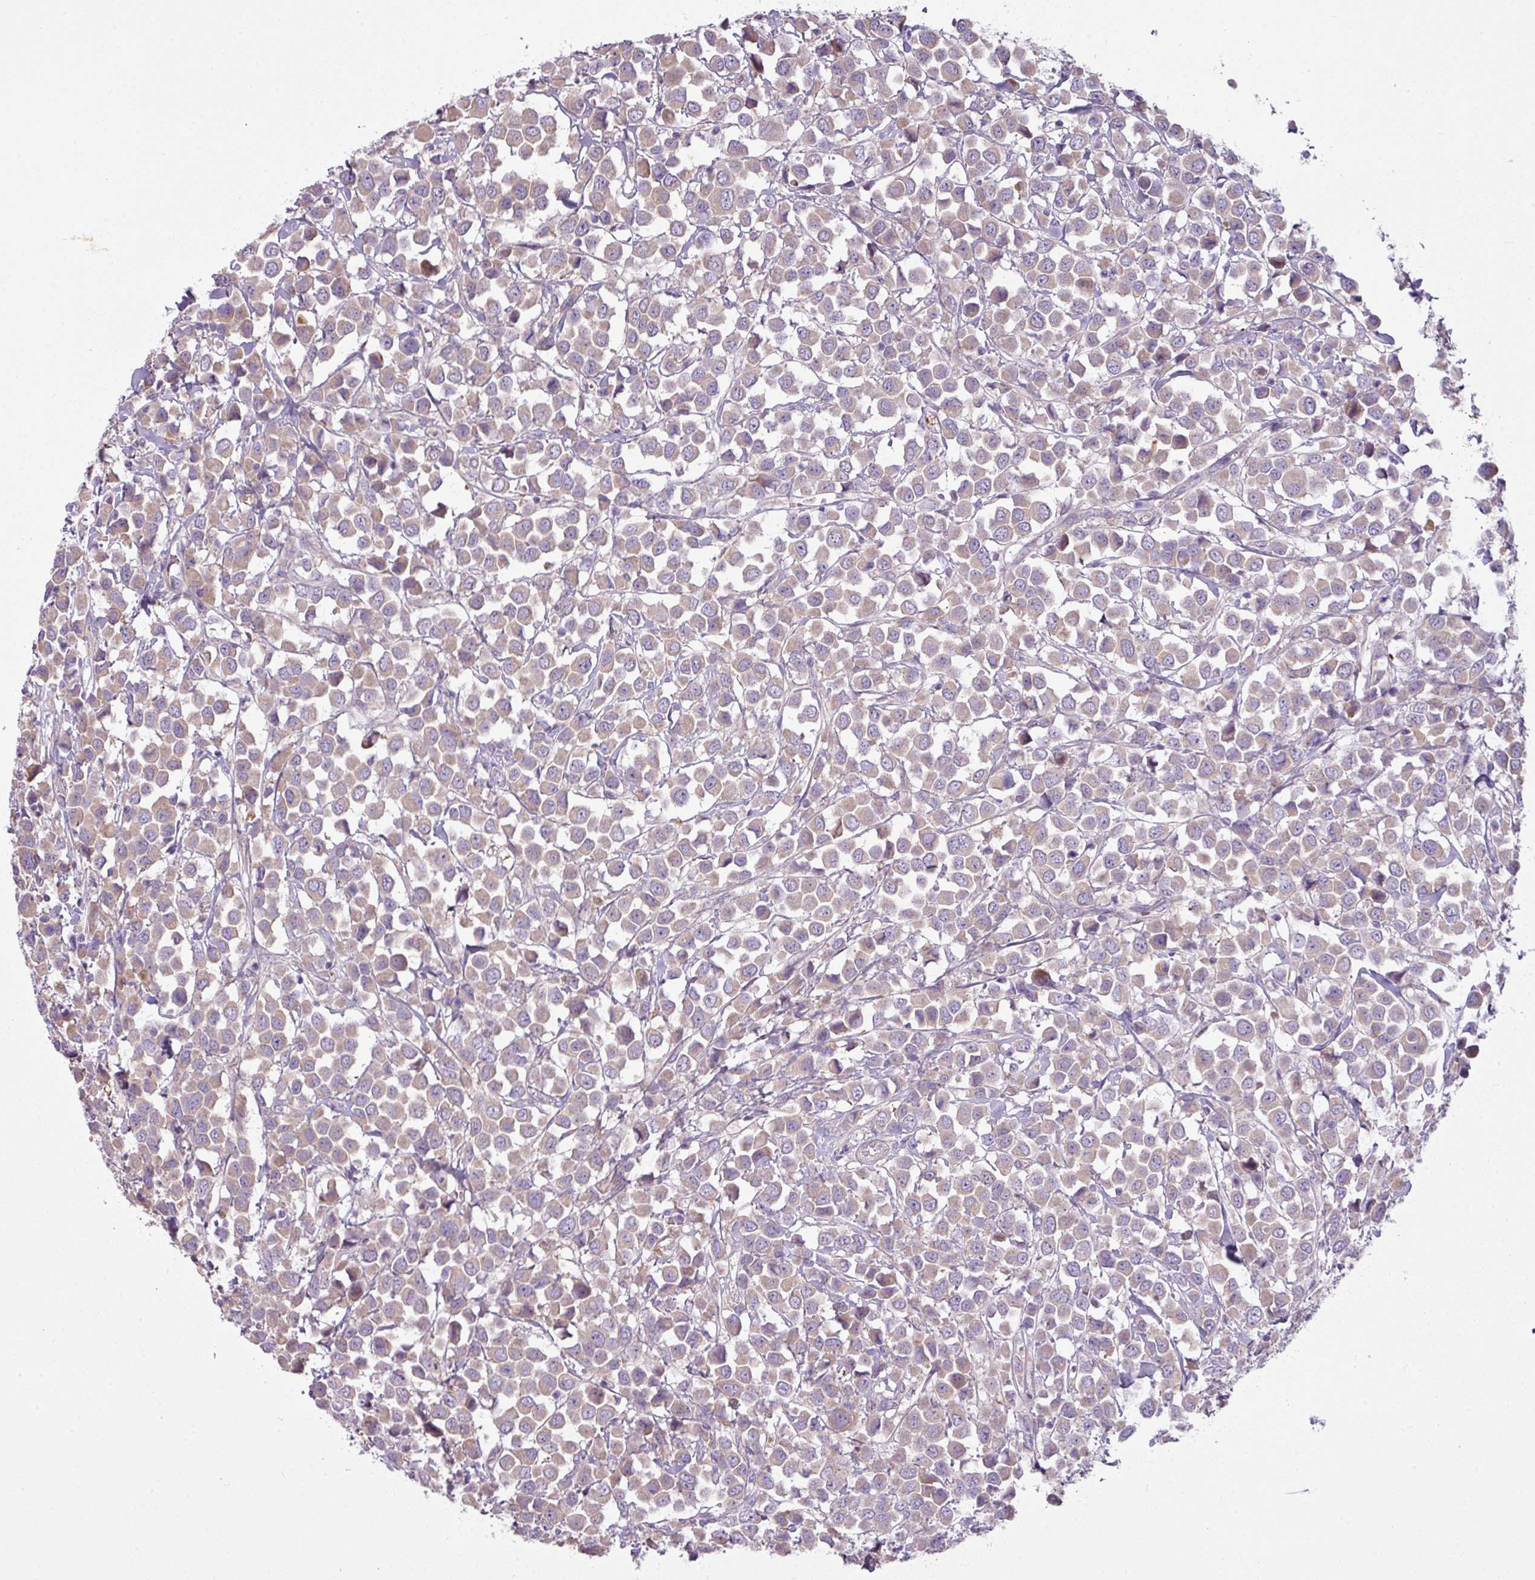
{"staining": {"intensity": "weak", "quantity": ">75%", "location": "cytoplasmic/membranous"}, "tissue": "breast cancer", "cell_type": "Tumor cells", "image_type": "cancer", "snomed": [{"axis": "morphology", "description": "Duct carcinoma"}, {"axis": "topography", "description": "Breast"}], "caption": "IHC histopathology image of human breast cancer stained for a protein (brown), which reveals low levels of weak cytoplasmic/membranous staining in approximately >75% of tumor cells.", "gene": "CAMK2B", "patient": {"sex": "female", "age": 61}}